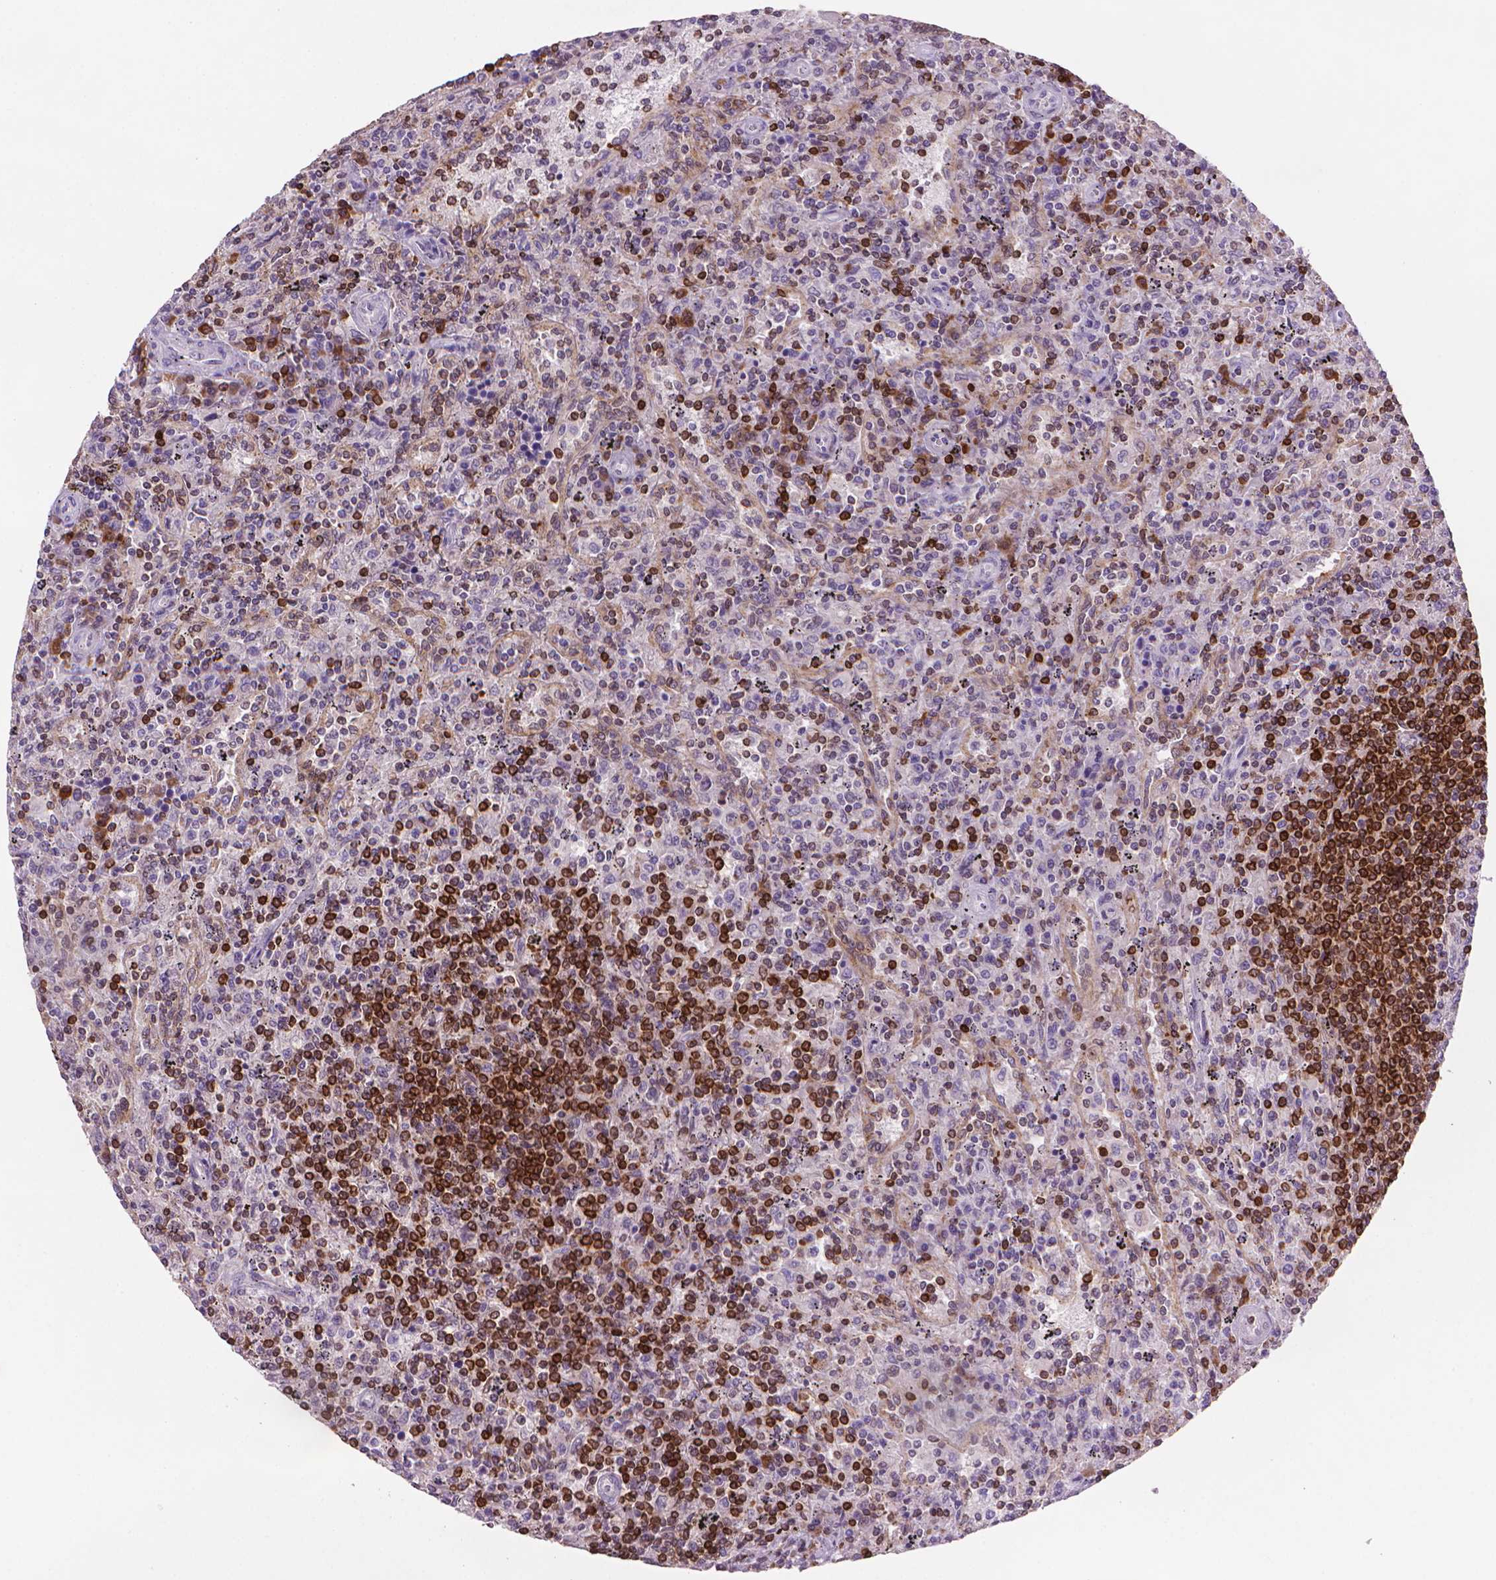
{"staining": {"intensity": "strong", "quantity": "<25%", "location": "cytoplasmic/membranous"}, "tissue": "lymphoma", "cell_type": "Tumor cells", "image_type": "cancer", "snomed": [{"axis": "morphology", "description": "Malignant lymphoma, non-Hodgkin's type, Low grade"}, {"axis": "topography", "description": "Spleen"}], "caption": "A histopathology image showing strong cytoplasmic/membranous positivity in approximately <25% of tumor cells in lymphoma, as visualized by brown immunohistochemical staining.", "gene": "BCL2", "patient": {"sex": "male", "age": 62}}